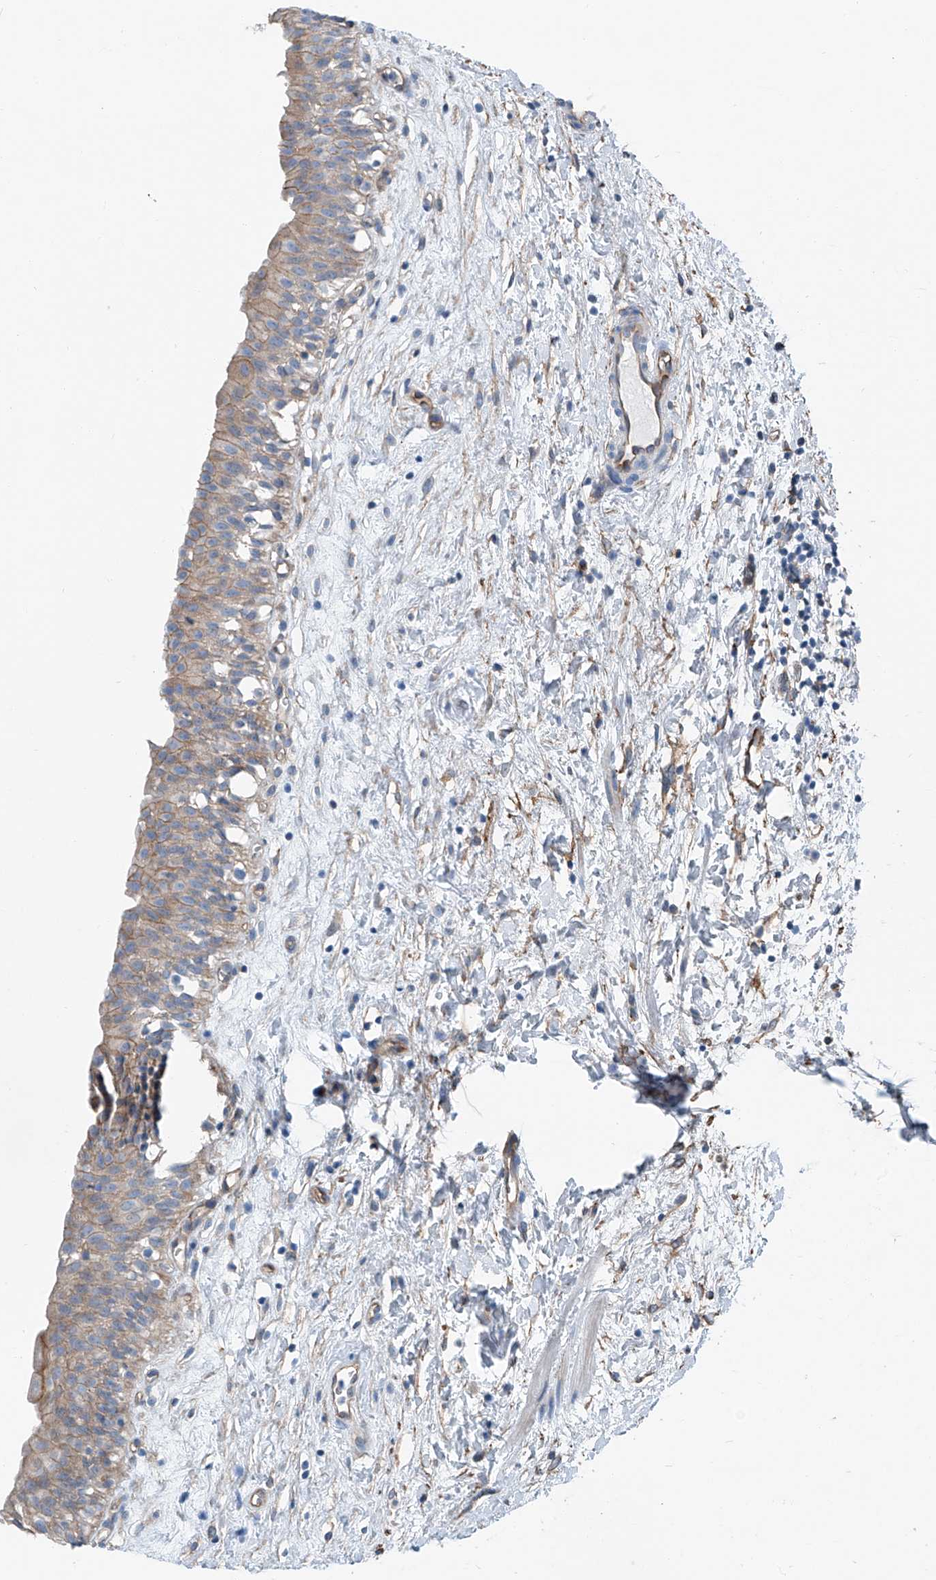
{"staining": {"intensity": "moderate", "quantity": "25%-75%", "location": "cytoplasmic/membranous"}, "tissue": "urinary bladder", "cell_type": "Urothelial cells", "image_type": "normal", "snomed": [{"axis": "morphology", "description": "Normal tissue, NOS"}, {"axis": "topography", "description": "Urinary bladder"}], "caption": "Immunohistochemical staining of normal human urinary bladder shows moderate cytoplasmic/membranous protein staining in approximately 25%-75% of urothelial cells.", "gene": "THEMIS2", "patient": {"sex": "male", "age": 51}}